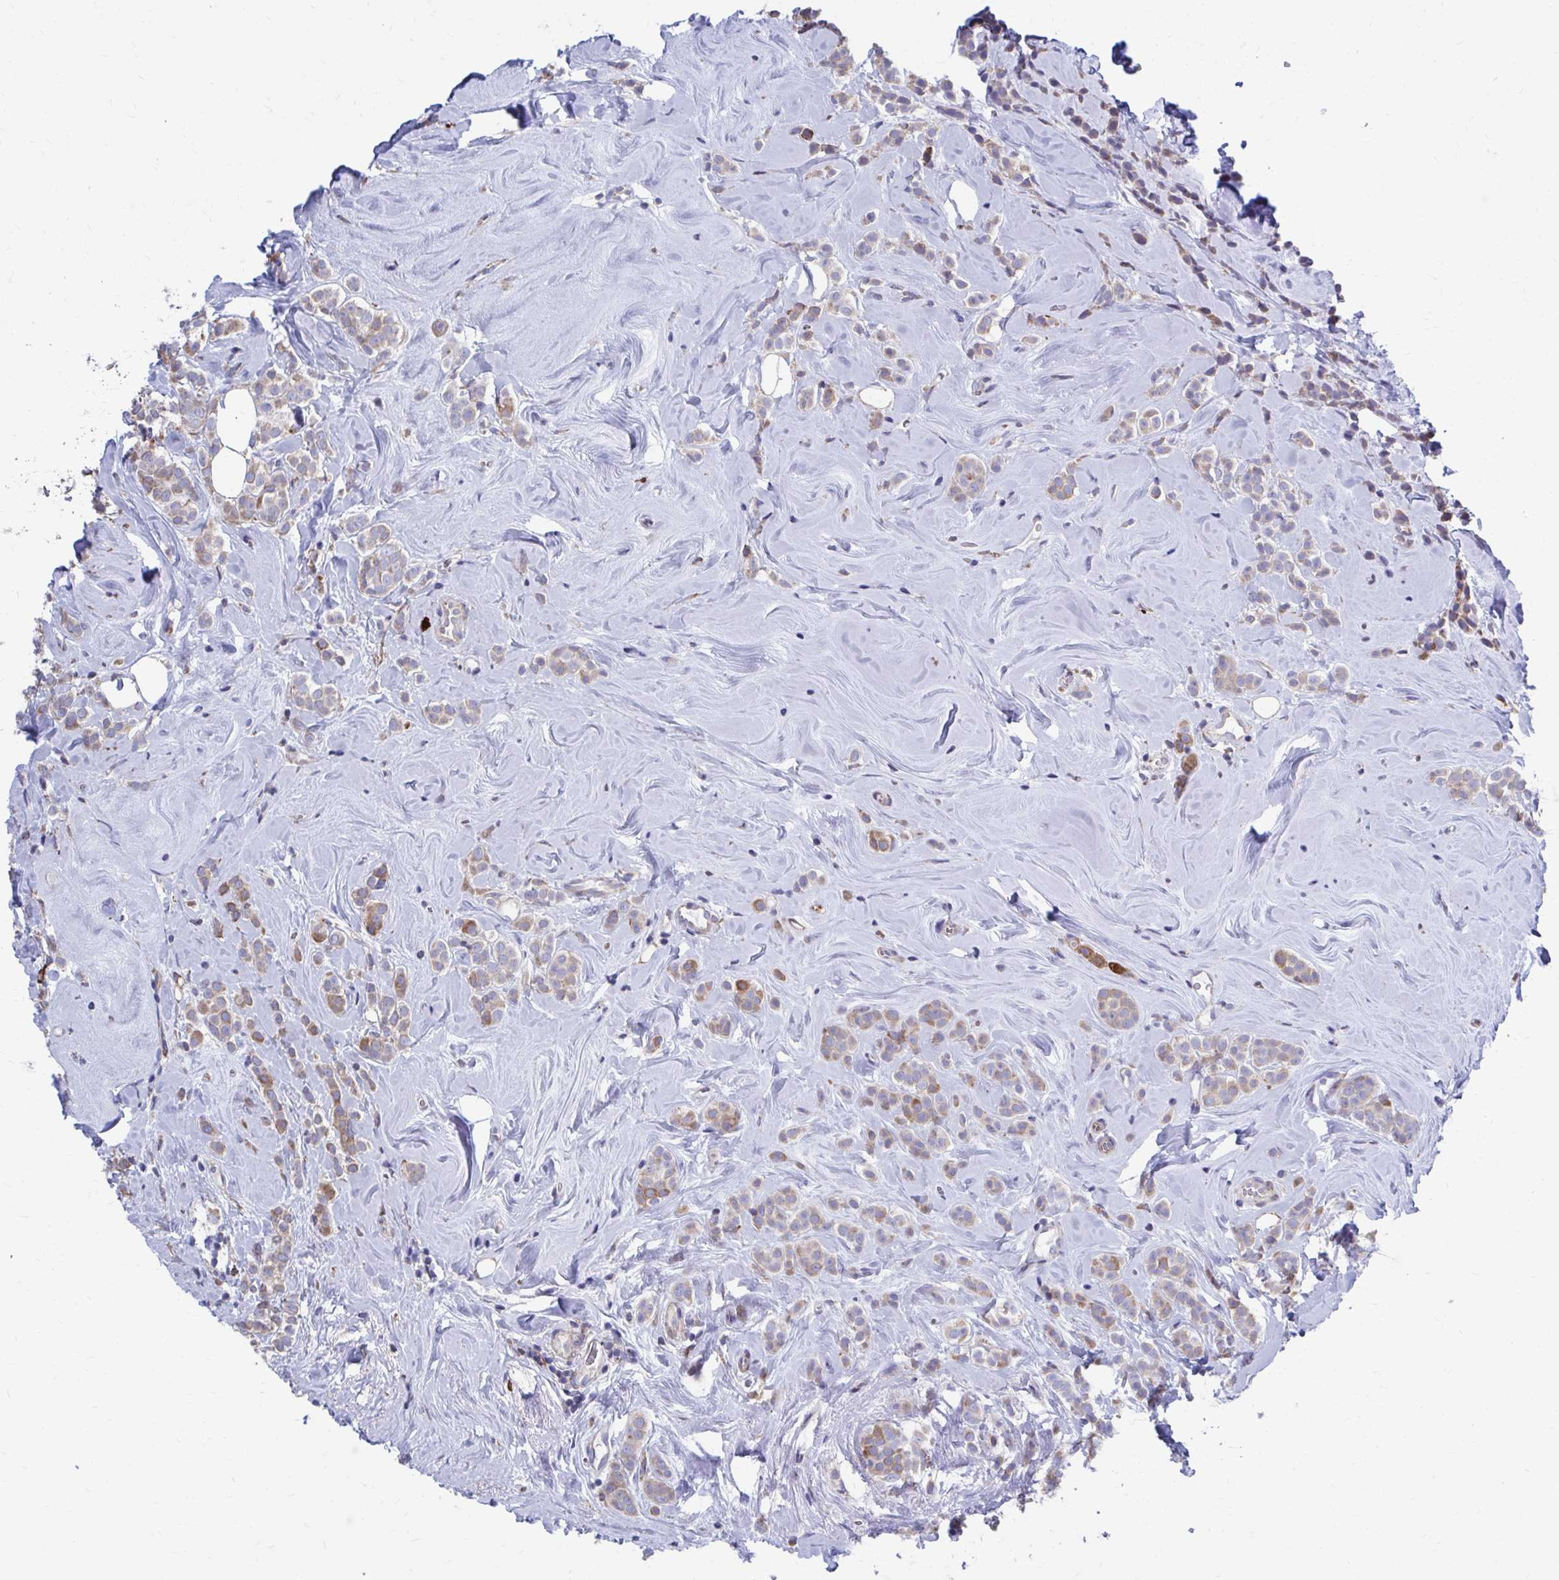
{"staining": {"intensity": "weak", "quantity": ">75%", "location": "cytoplasmic/membranous"}, "tissue": "breast cancer", "cell_type": "Tumor cells", "image_type": "cancer", "snomed": [{"axis": "morphology", "description": "Lobular carcinoma"}, {"axis": "topography", "description": "Breast"}], "caption": "Brown immunohistochemical staining in human breast lobular carcinoma shows weak cytoplasmic/membranous positivity in about >75% of tumor cells.", "gene": "FKBP2", "patient": {"sex": "female", "age": 49}}